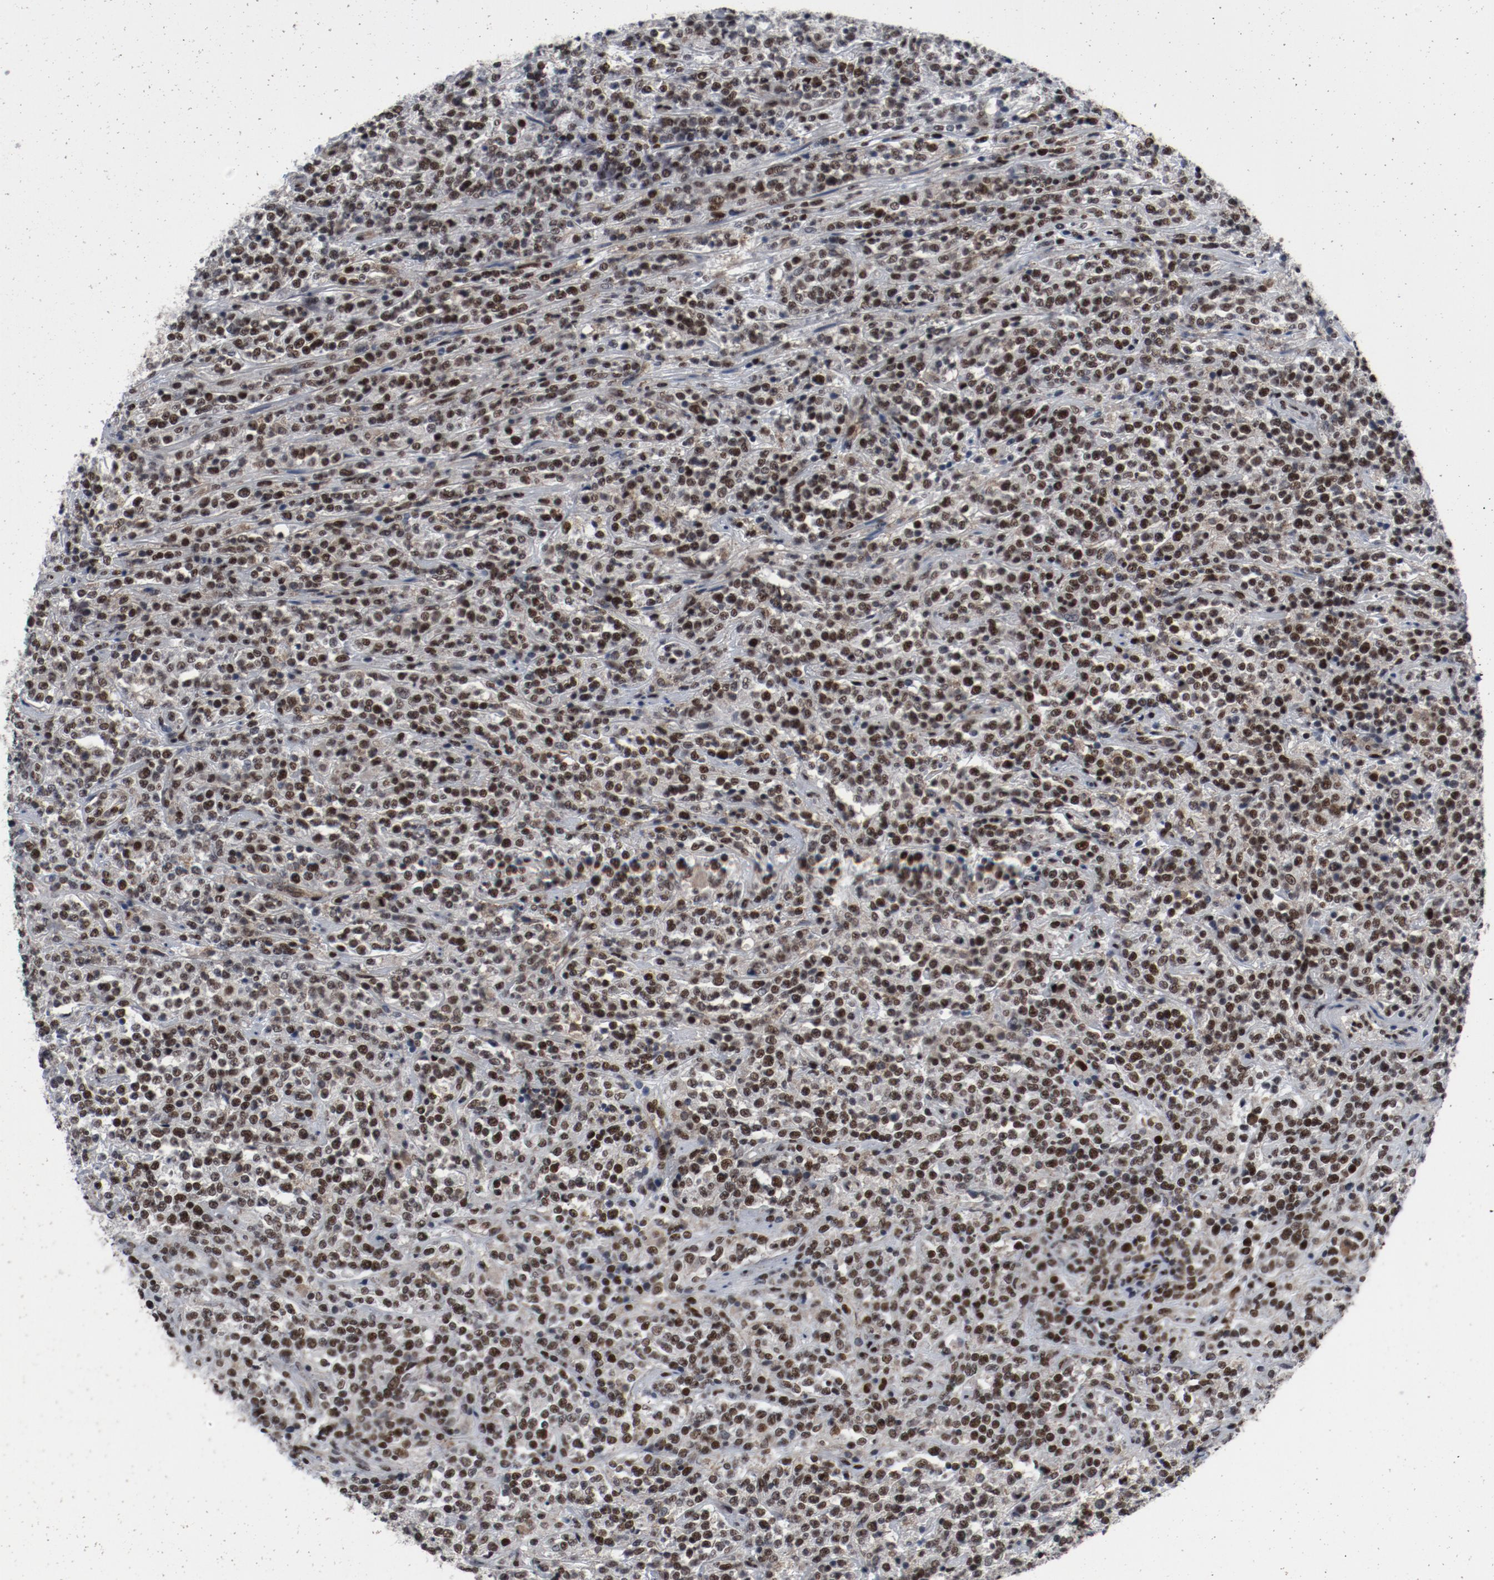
{"staining": {"intensity": "strong", "quantity": ">75%", "location": "nuclear"}, "tissue": "lymphoma", "cell_type": "Tumor cells", "image_type": "cancer", "snomed": [{"axis": "morphology", "description": "Malignant lymphoma, non-Hodgkin's type, High grade"}, {"axis": "topography", "description": "Soft tissue"}], "caption": "Approximately >75% of tumor cells in human malignant lymphoma, non-Hodgkin's type (high-grade) display strong nuclear protein staining as visualized by brown immunohistochemical staining.", "gene": "JMJD6", "patient": {"sex": "male", "age": 18}}